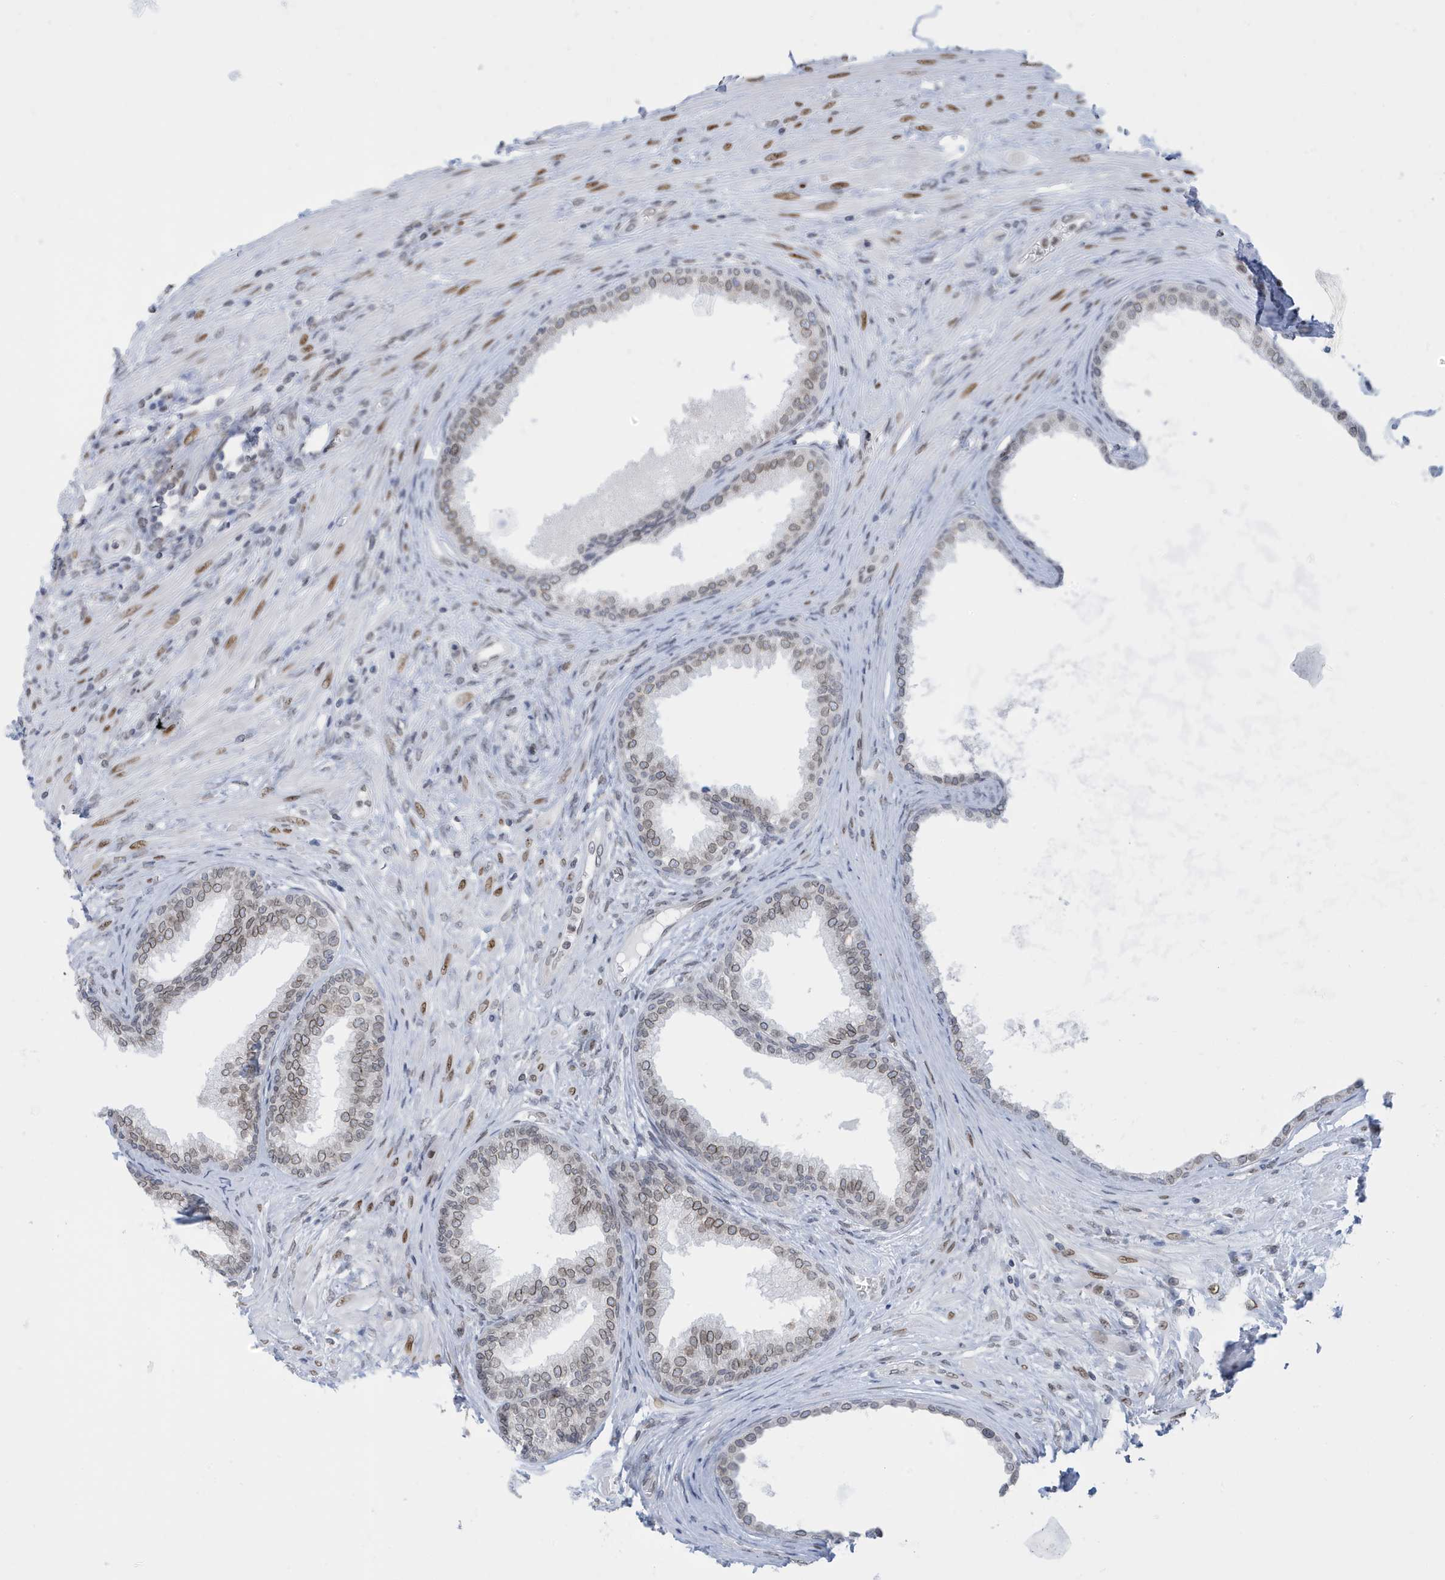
{"staining": {"intensity": "moderate", "quantity": "25%-75%", "location": "nuclear"}, "tissue": "prostate", "cell_type": "Glandular cells", "image_type": "normal", "snomed": [{"axis": "morphology", "description": "Normal tissue, NOS"}, {"axis": "topography", "description": "Prostate"}], "caption": "High-power microscopy captured an immunohistochemistry image of normal prostate, revealing moderate nuclear positivity in about 25%-75% of glandular cells.", "gene": "PCYT1A", "patient": {"sex": "male", "age": 76}}